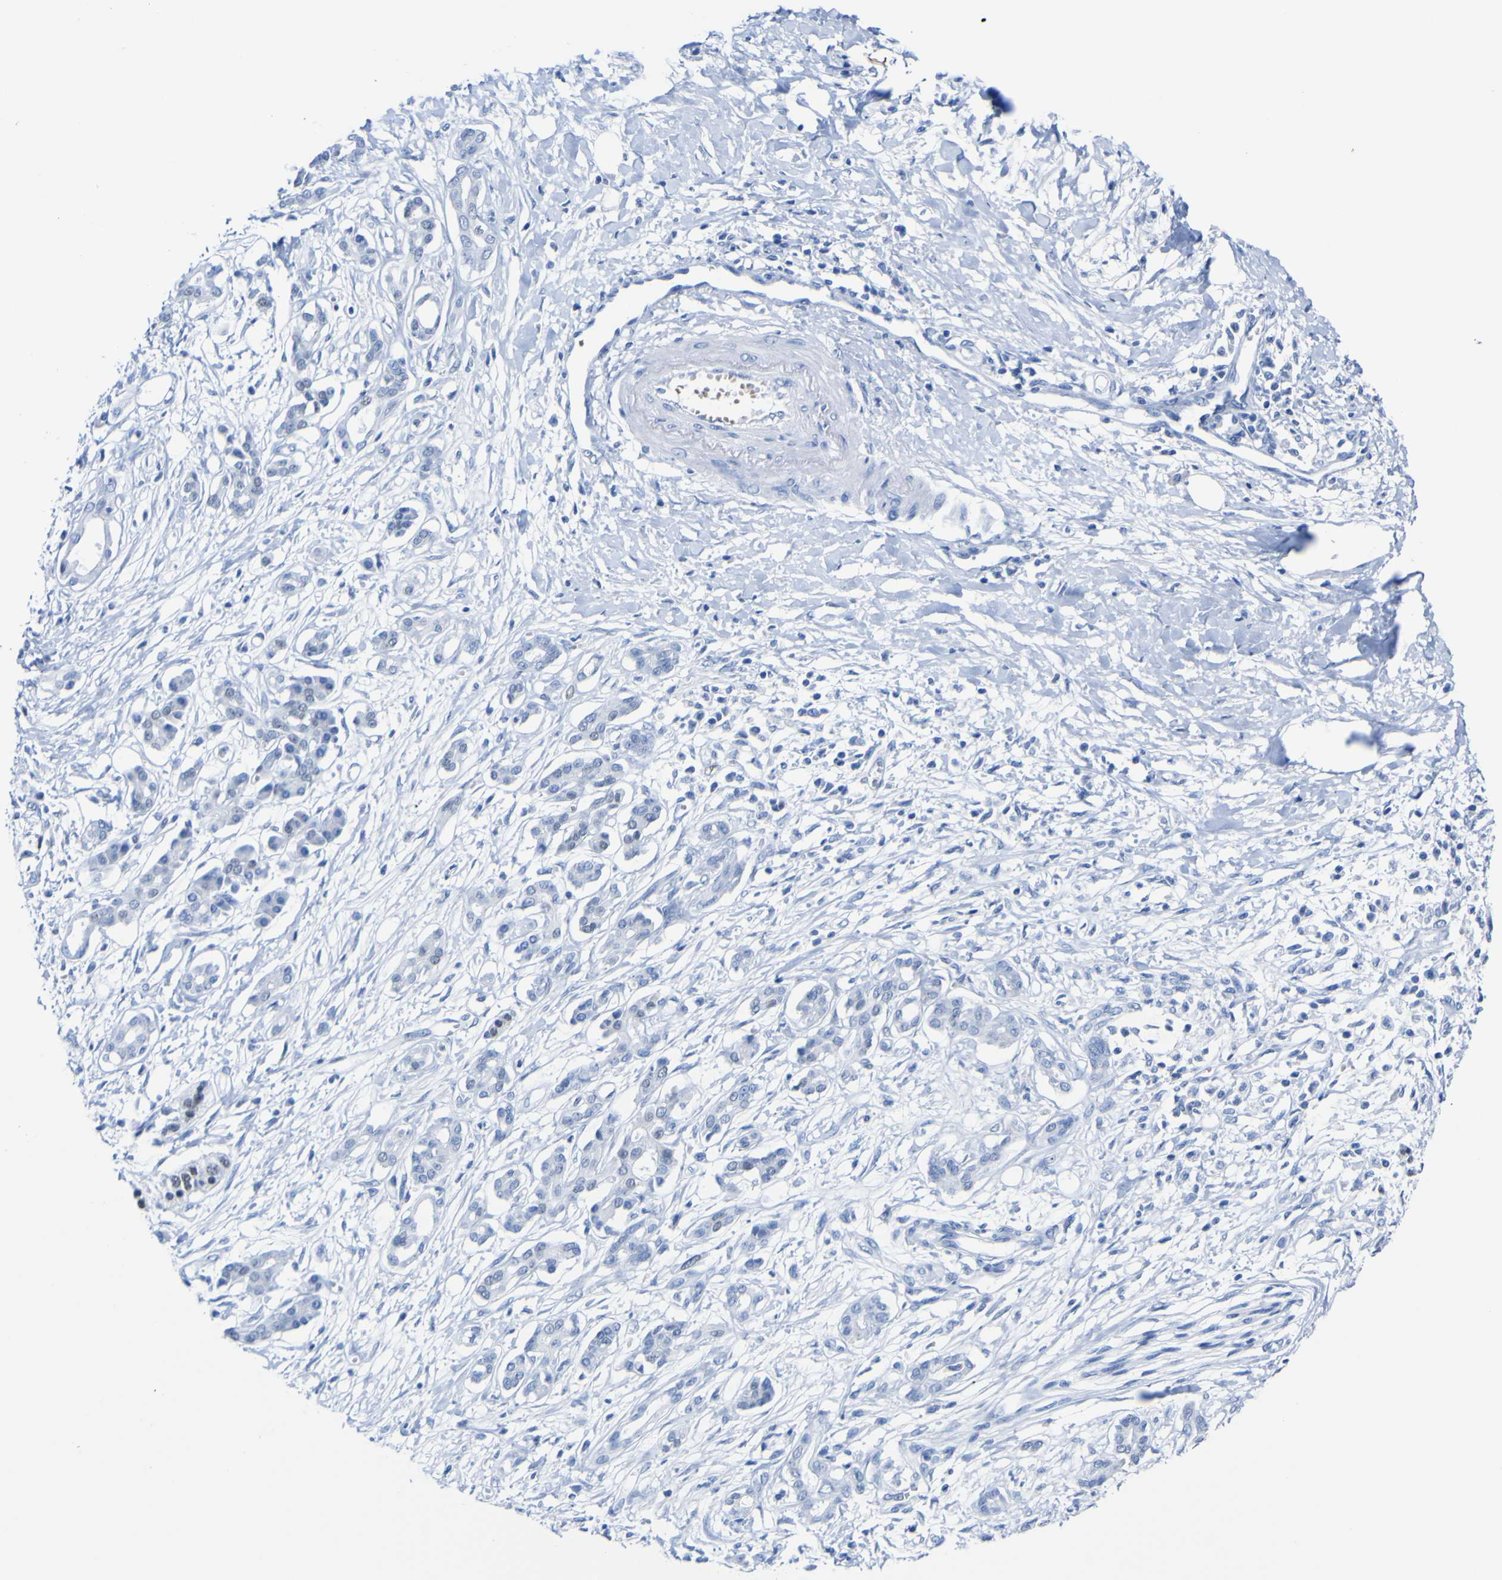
{"staining": {"intensity": "negative", "quantity": "none", "location": "none"}, "tissue": "pancreatic cancer", "cell_type": "Tumor cells", "image_type": "cancer", "snomed": [{"axis": "morphology", "description": "Adenocarcinoma, NOS"}, {"axis": "topography", "description": "Pancreas"}], "caption": "This is an immunohistochemistry (IHC) histopathology image of pancreatic cancer (adenocarcinoma). There is no expression in tumor cells.", "gene": "DACH1", "patient": {"sex": "male", "age": 56}}